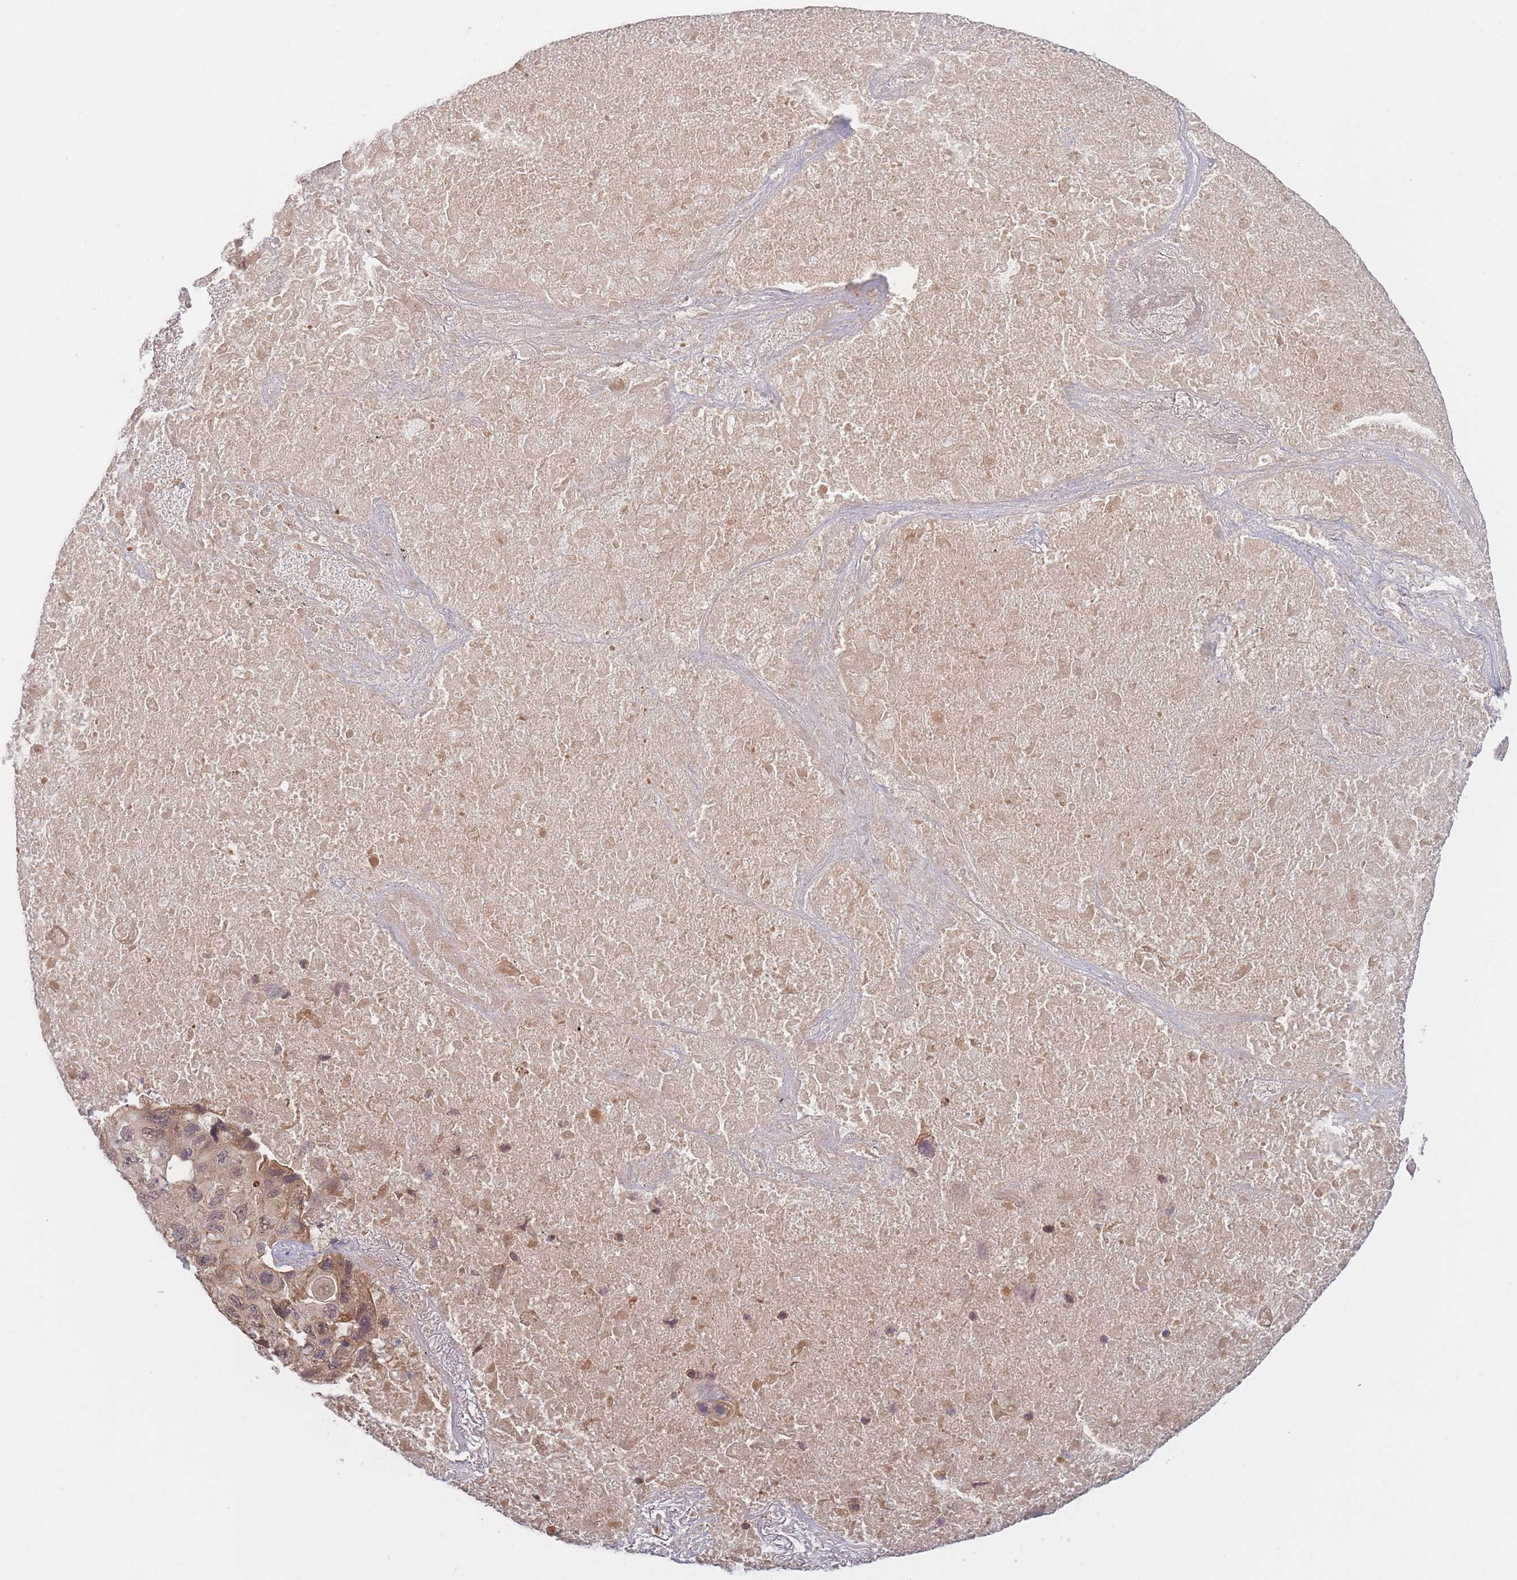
{"staining": {"intensity": "moderate", "quantity": "25%-75%", "location": "cytoplasmic/membranous"}, "tissue": "lung cancer", "cell_type": "Tumor cells", "image_type": "cancer", "snomed": [{"axis": "morphology", "description": "Squamous cell carcinoma, NOS"}, {"axis": "topography", "description": "Lung"}], "caption": "Human lung cancer (squamous cell carcinoma) stained for a protein (brown) shows moderate cytoplasmic/membranous positive expression in approximately 25%-75% of tumor cells.", "gene": "FAM153A", "patient": {"sex": "female", "age": 73}}